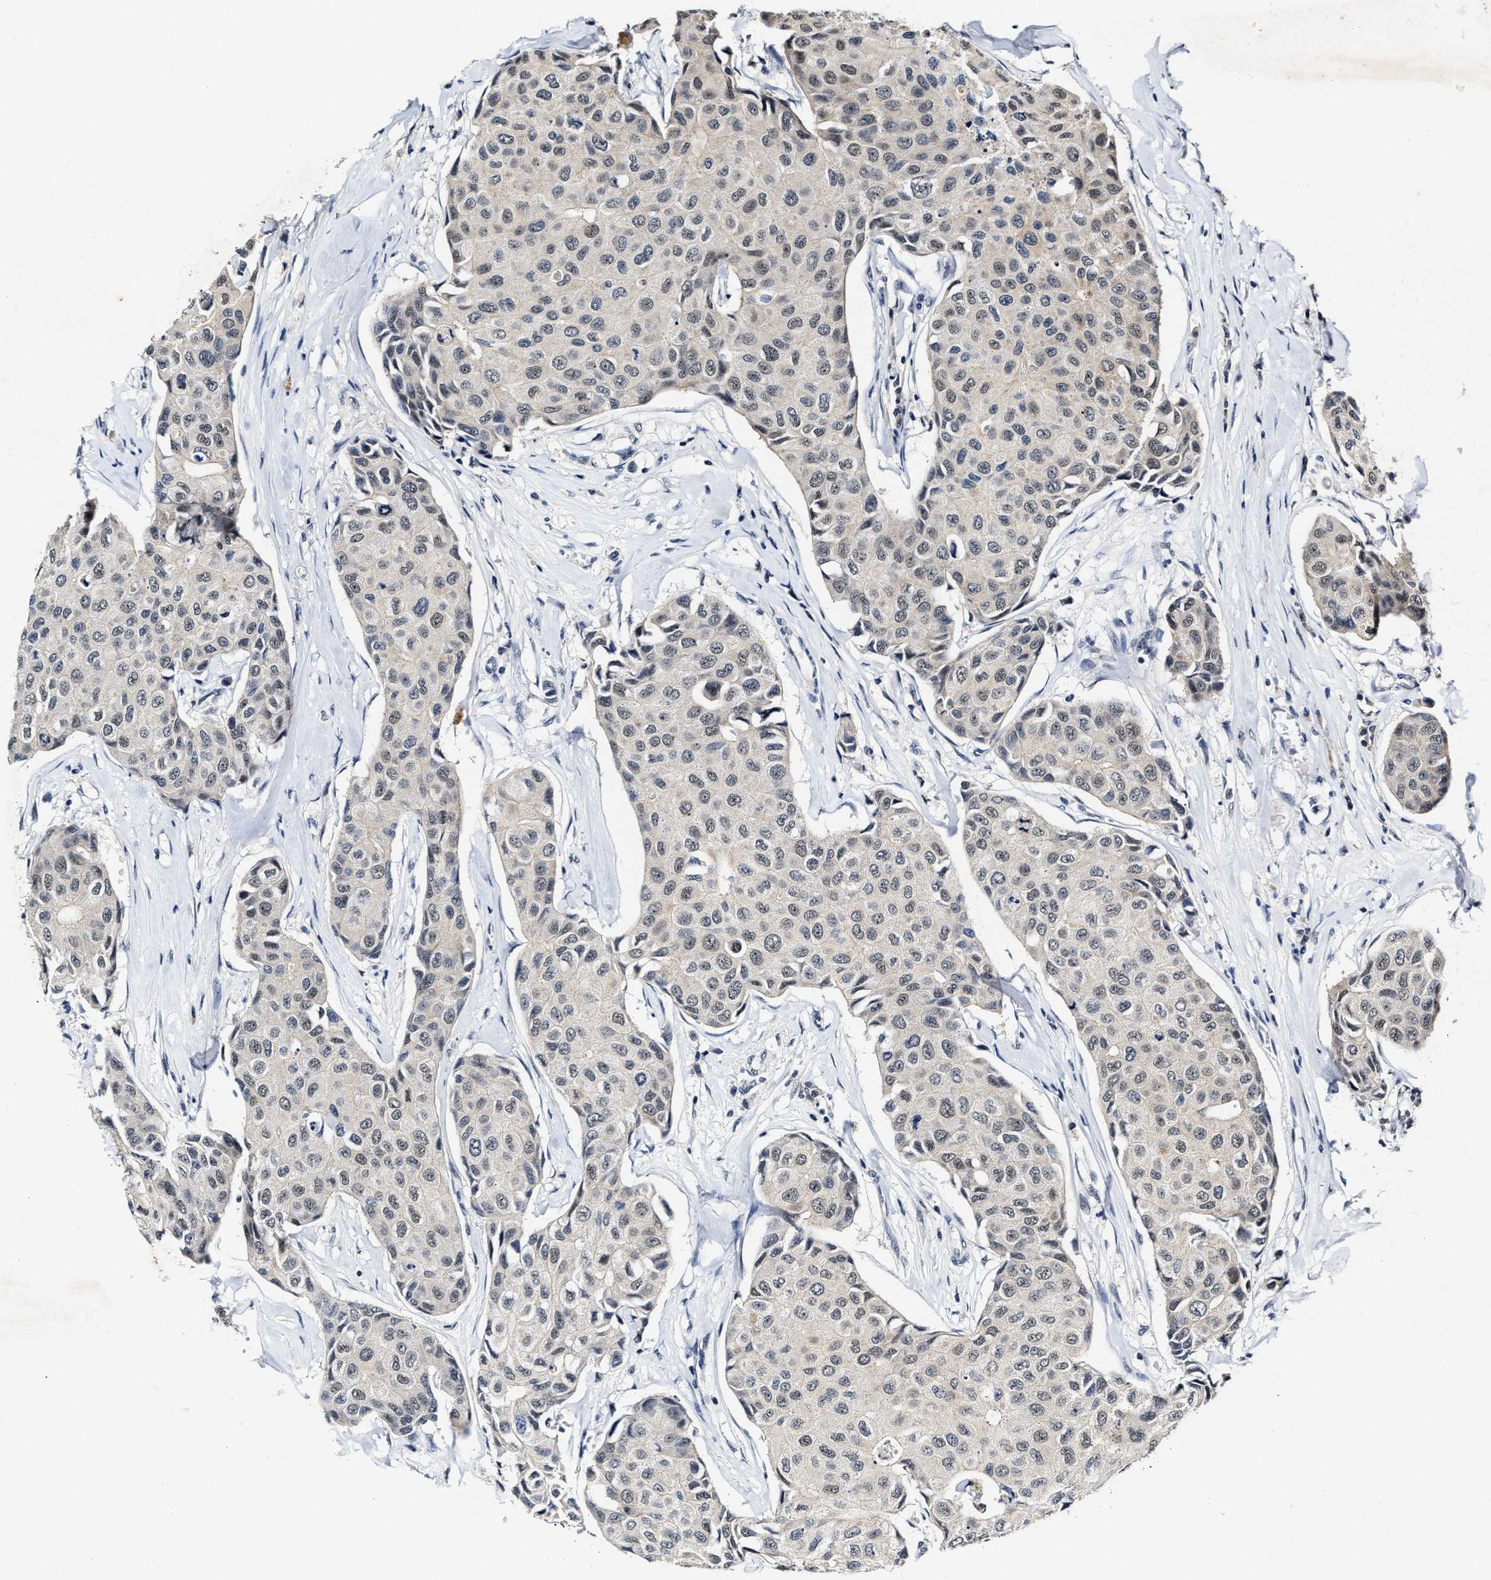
{"staining": {"intensity": "negative", "quantity": "none", "location": "none"}, "tissue": "breast cancer", "cell_type": "Tumor cells", "image_type": "cancer", "snomed": [{"axis": "morphology", "description": "Duct carcinoma"}, {"axis": "topography", "description": "Breast"}], "caption": "Immunohistochemical staining of breast intraductal carcinoma exhibits no significant positivity in tumor cells.", "gene": "INIP", "patient": {"sex": "female", "age": 80}}